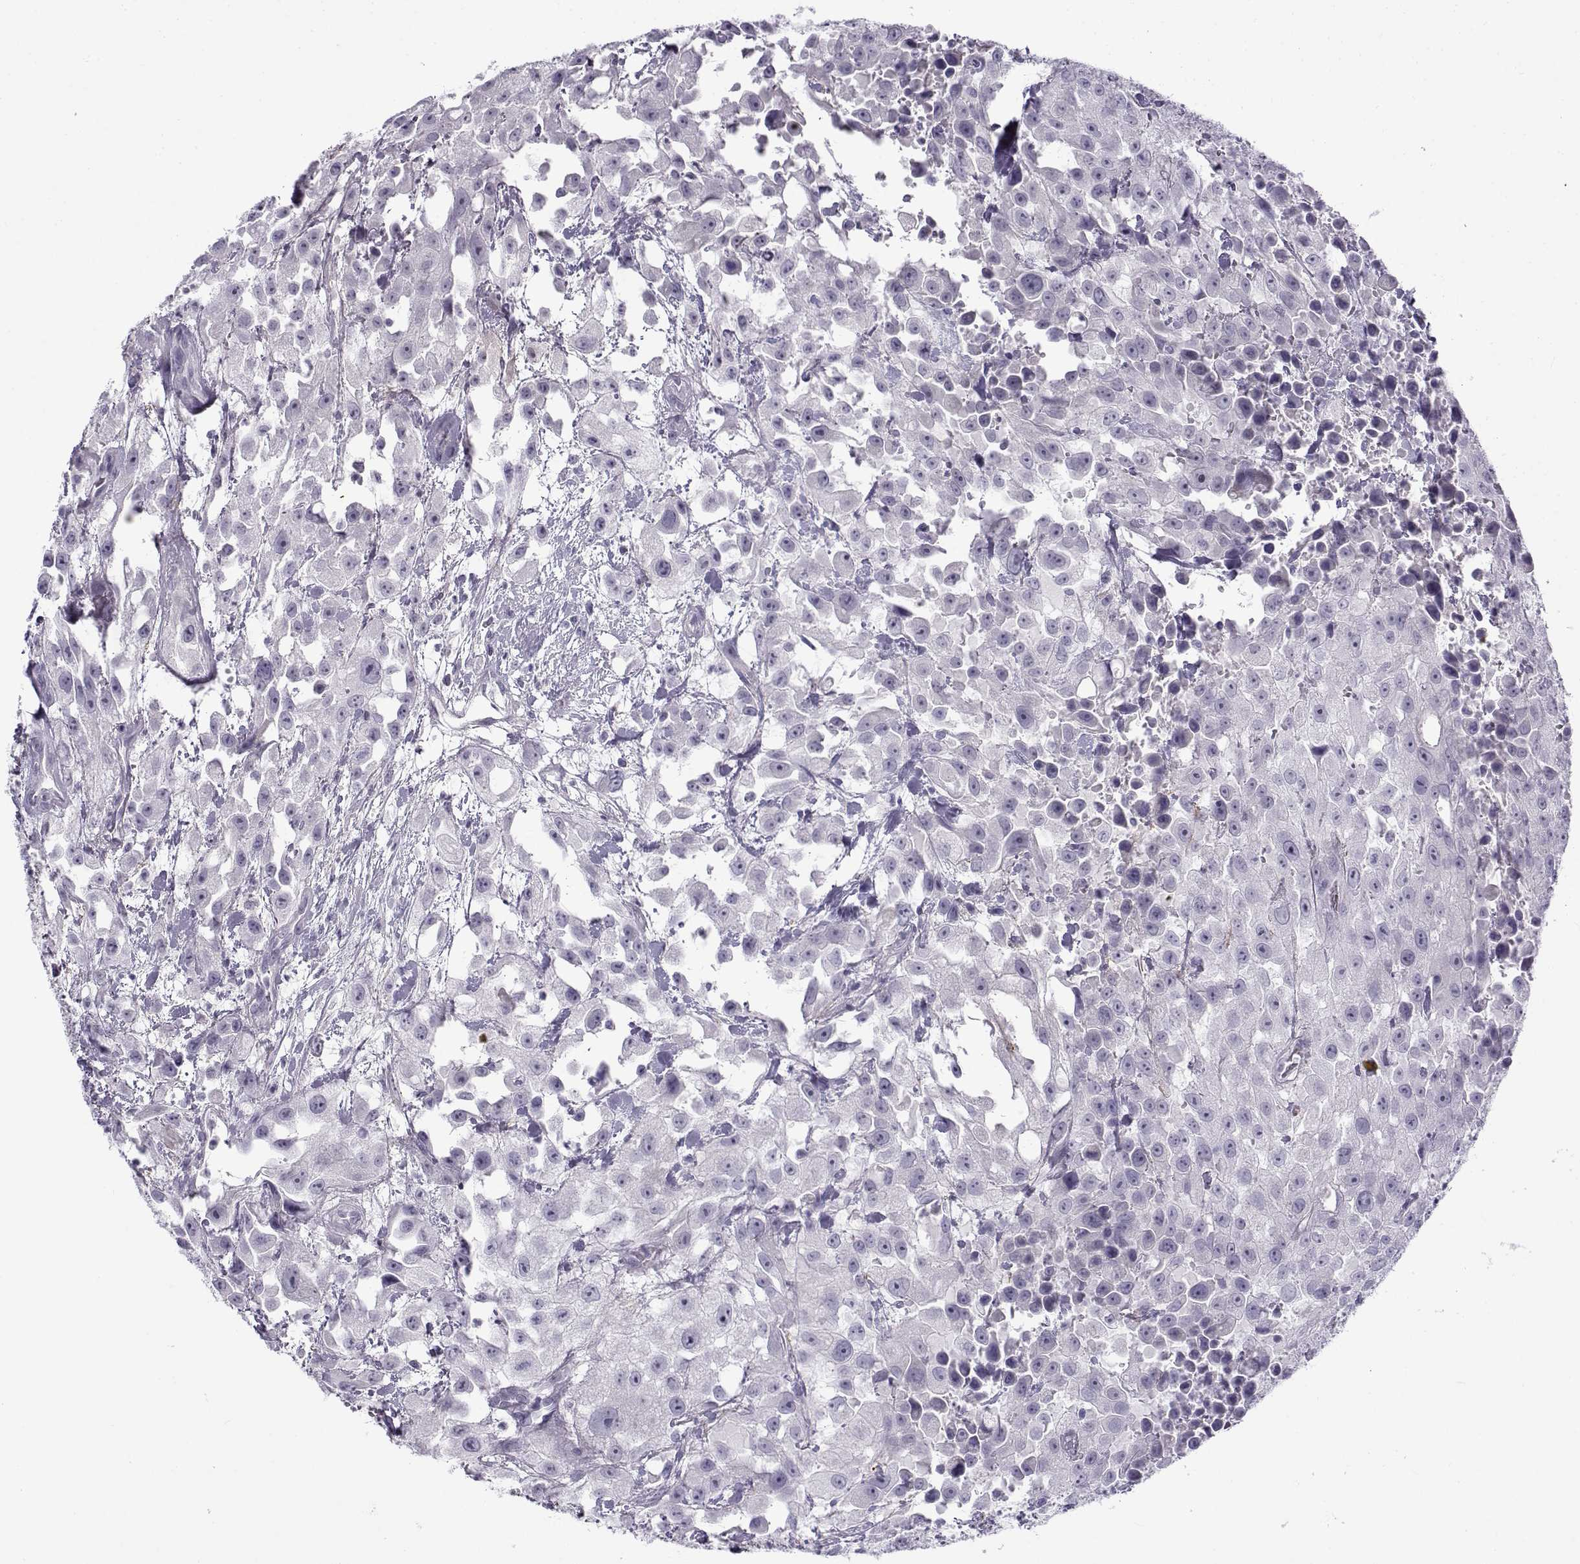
{"staining": {"intensity": "negative", "quantity": "none", "location": "none"}, "tissue": "urothelial cancer", "cell_type": "Tumor cells", "image_type": "cancer", "snomed": [{"axis": "morphology", "description": "Urothelial carcinoma, High grade"}, {"axis": "topography", "description": "Urinary bladder"}], "caption": "Protein analysis of urothelial cancer displays no significant staining in tumor cells. The staining was performed using DAB (3,3'-diaminobenzidine) to visualize the protein expression in brown, while the nuclei were stained in blue with hematoxylin (Magnification: 20x).", "gene": "GTSF1L", "patient": {"sex": "male", "age": 79}}